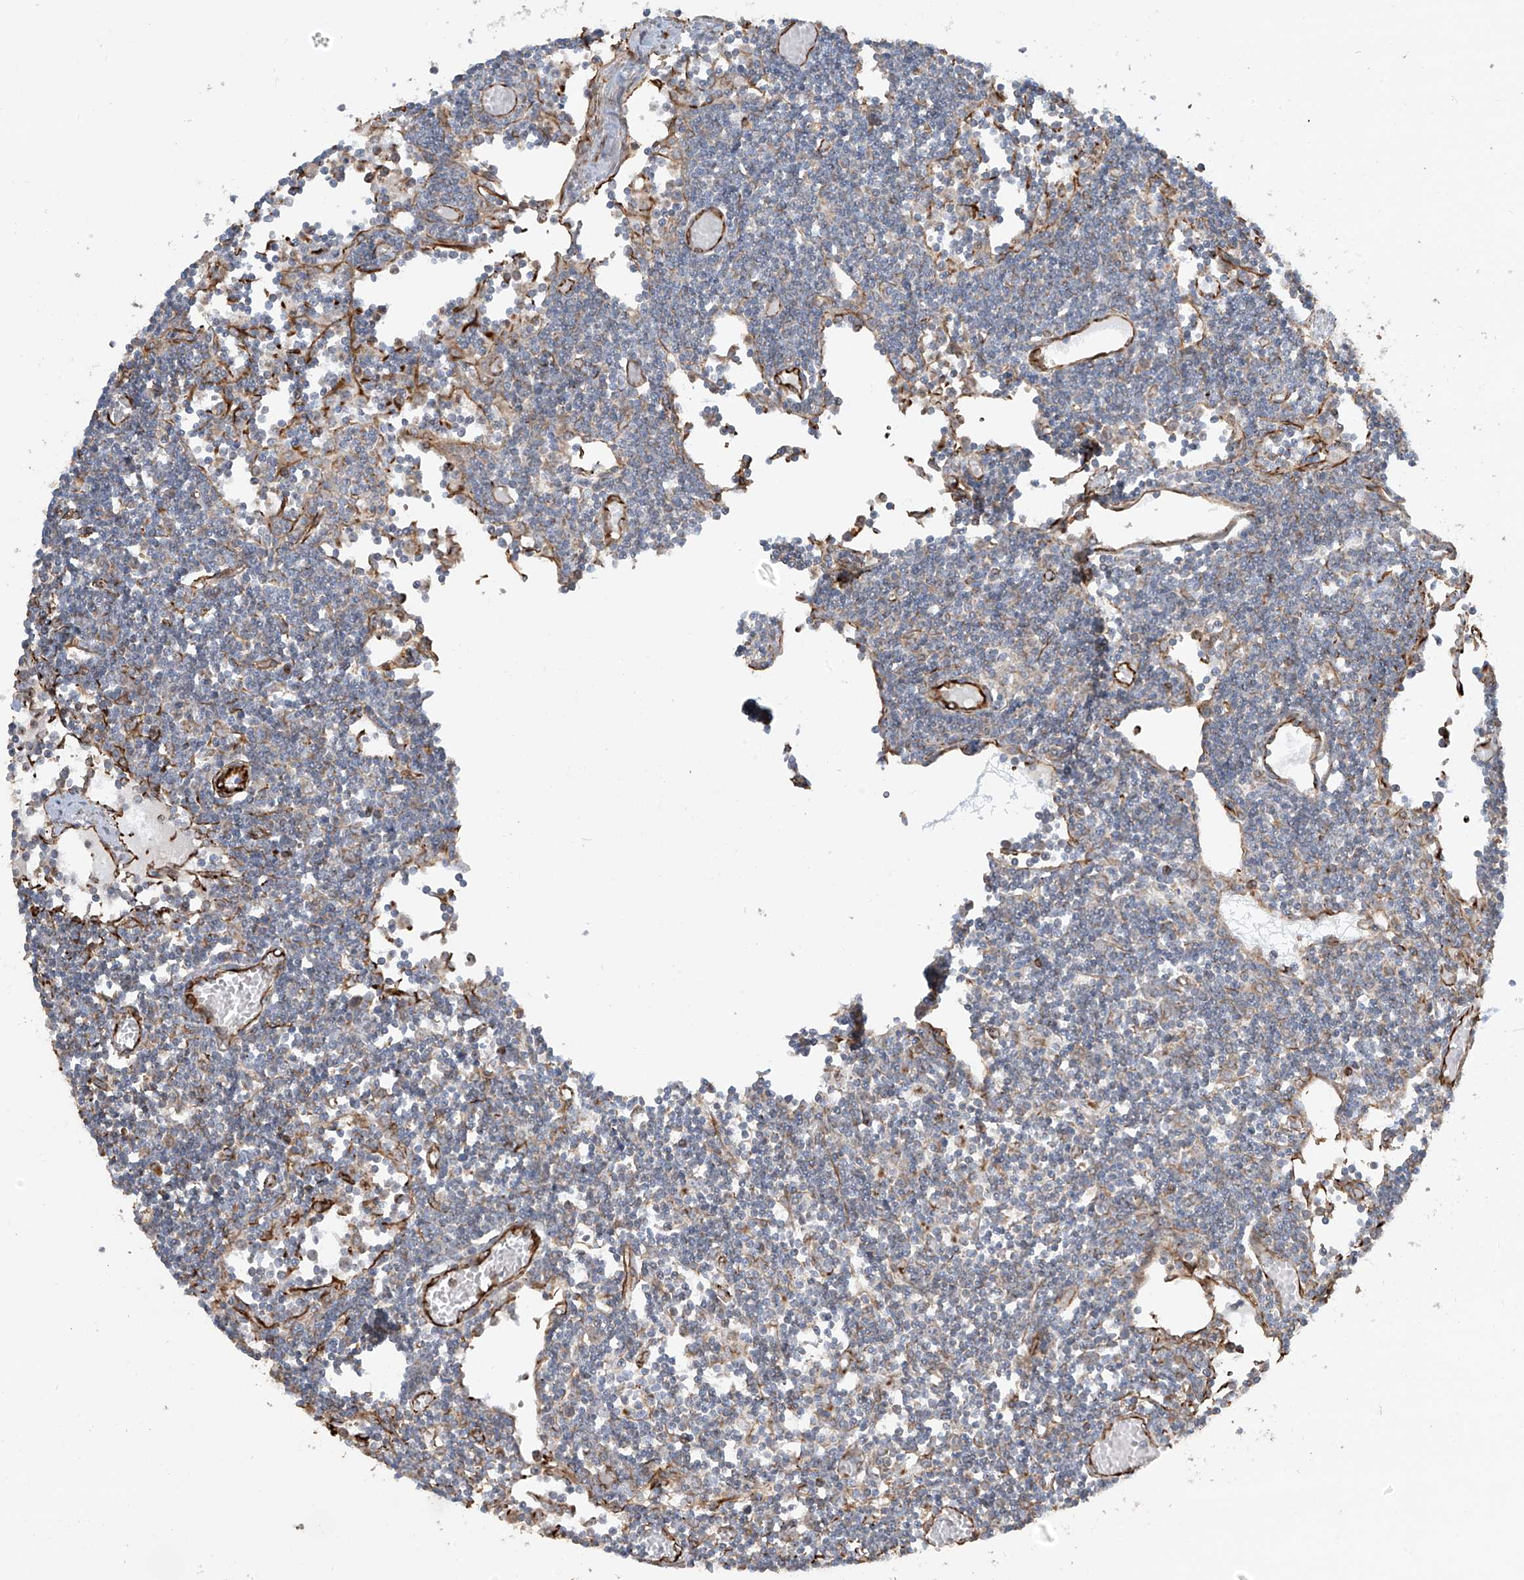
{"staining": {"intensity": "moderate", "quantity": "<25%", "location": "cytoplasmic/membranous"}, "tissue": "lymph node", "cell_type": "Germinal center cells", "image_type": "normal", "snomed": [{"axis": "morphology", "description": "Normal tissue, NOS"}, {"axis": "topography", "description": "Lymph node"}], "caption": "Germinal center cells display moderate cytoplasmic/membranous positivity in approximately <25% of cells in benign lymph node. The staining is performed using DAB (3,3'-diaminobenzidine) brown chromogen to label protein expression. The nuclei are counter-stained blue using hematoxylin.", "gene": "EIF5B", "patient": {"sex": "female", "age": 11}}